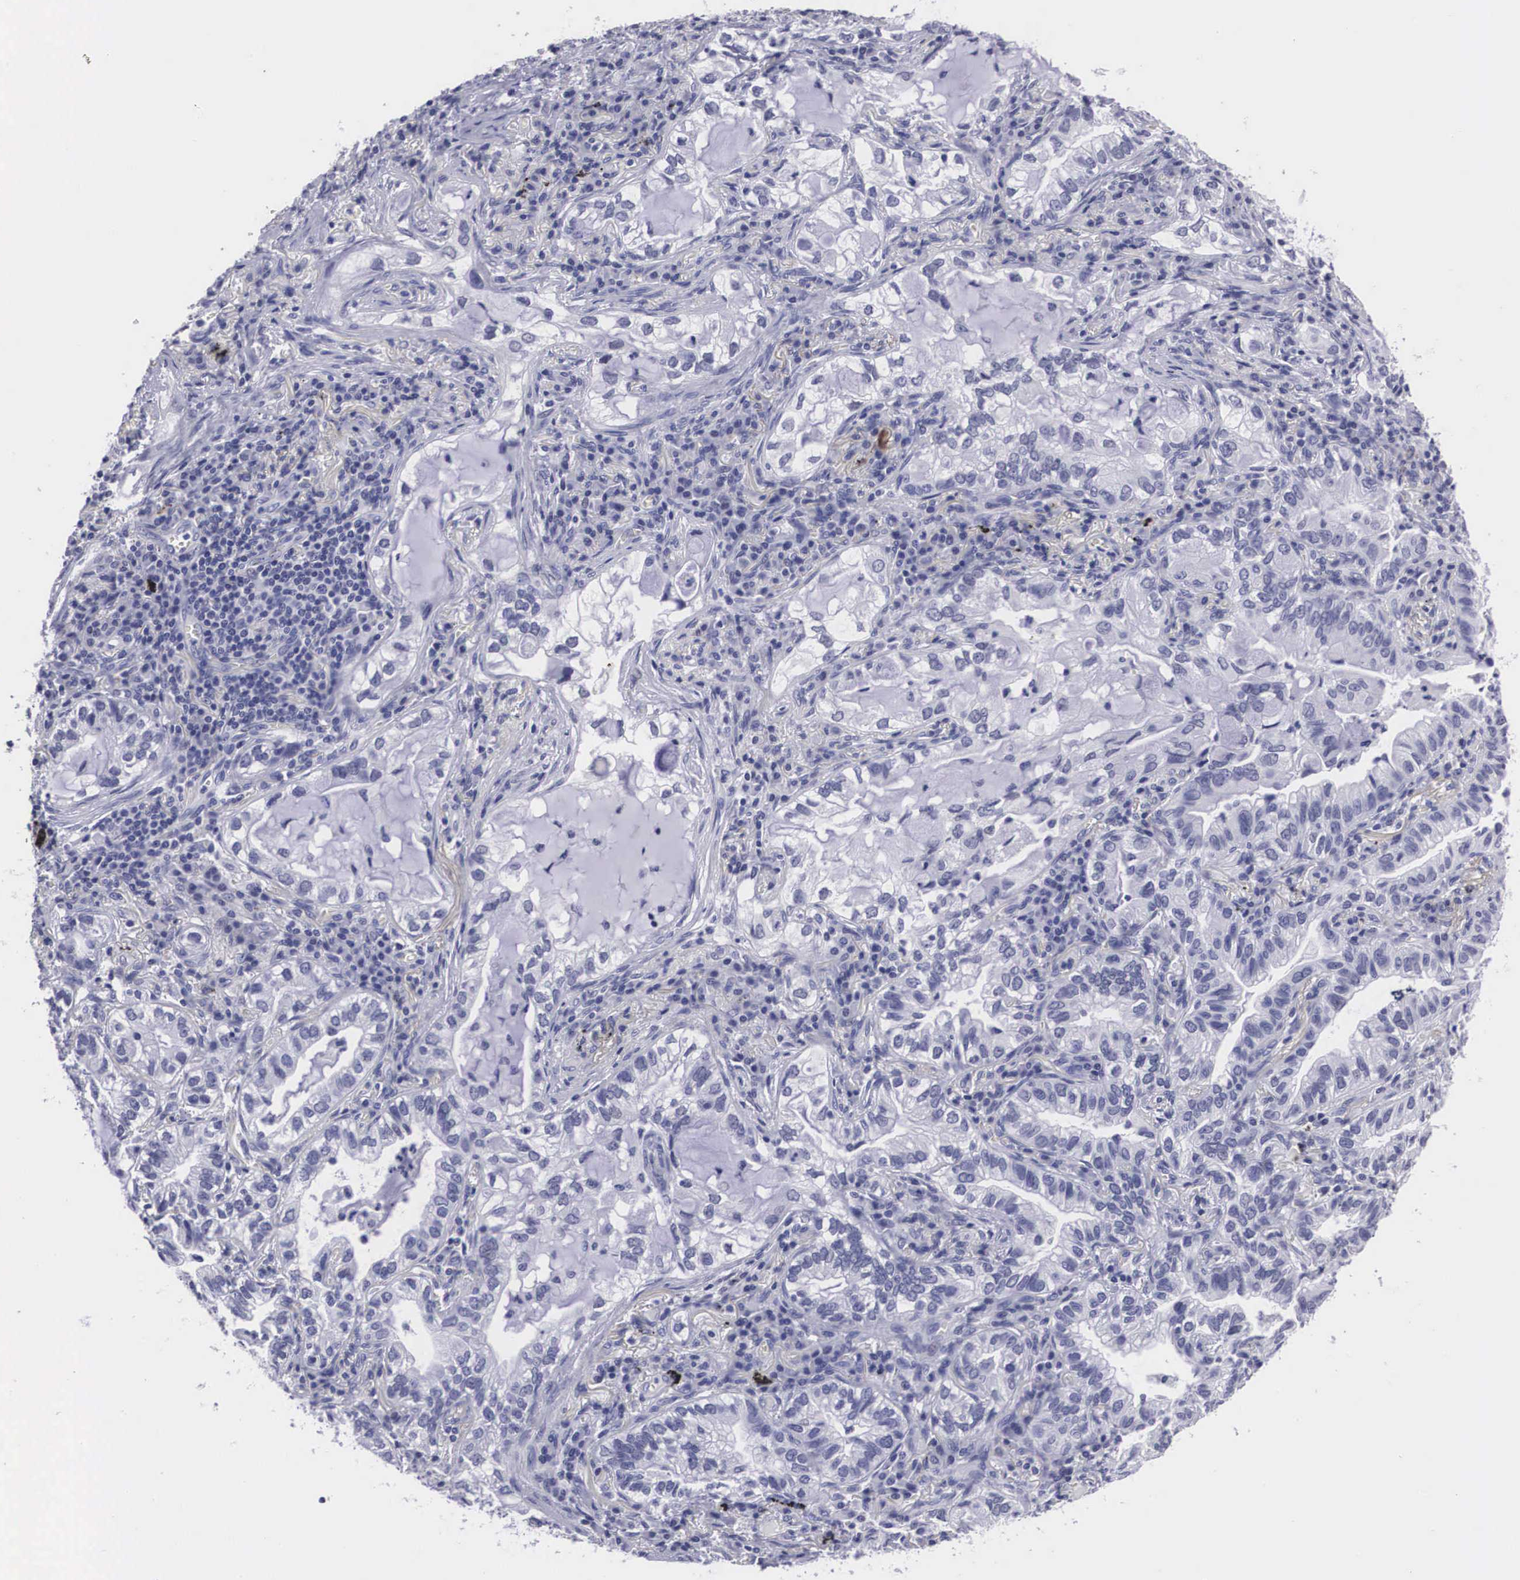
{"staining": {"intensity": "negative", "quantity": "none", "location": "none"}, "tissue": "lung cancer", "cell_type": "Tumor cells", "image_type": "cancer", "snomed": [{"axis": "morphology", "description": "Adenocarcinoma, NOS"}, {"axis": "topography", "description": "Lung"}], "caption": "The histopathology image displays no significant positivity in tumor cells of adenocarcinoma (lung). (DAB (3,3'-diaminobenzidine) immunohistochemistry, high magnification).", "gene": "C22orf31", "patient": {"sex": "female", "age": 50}}